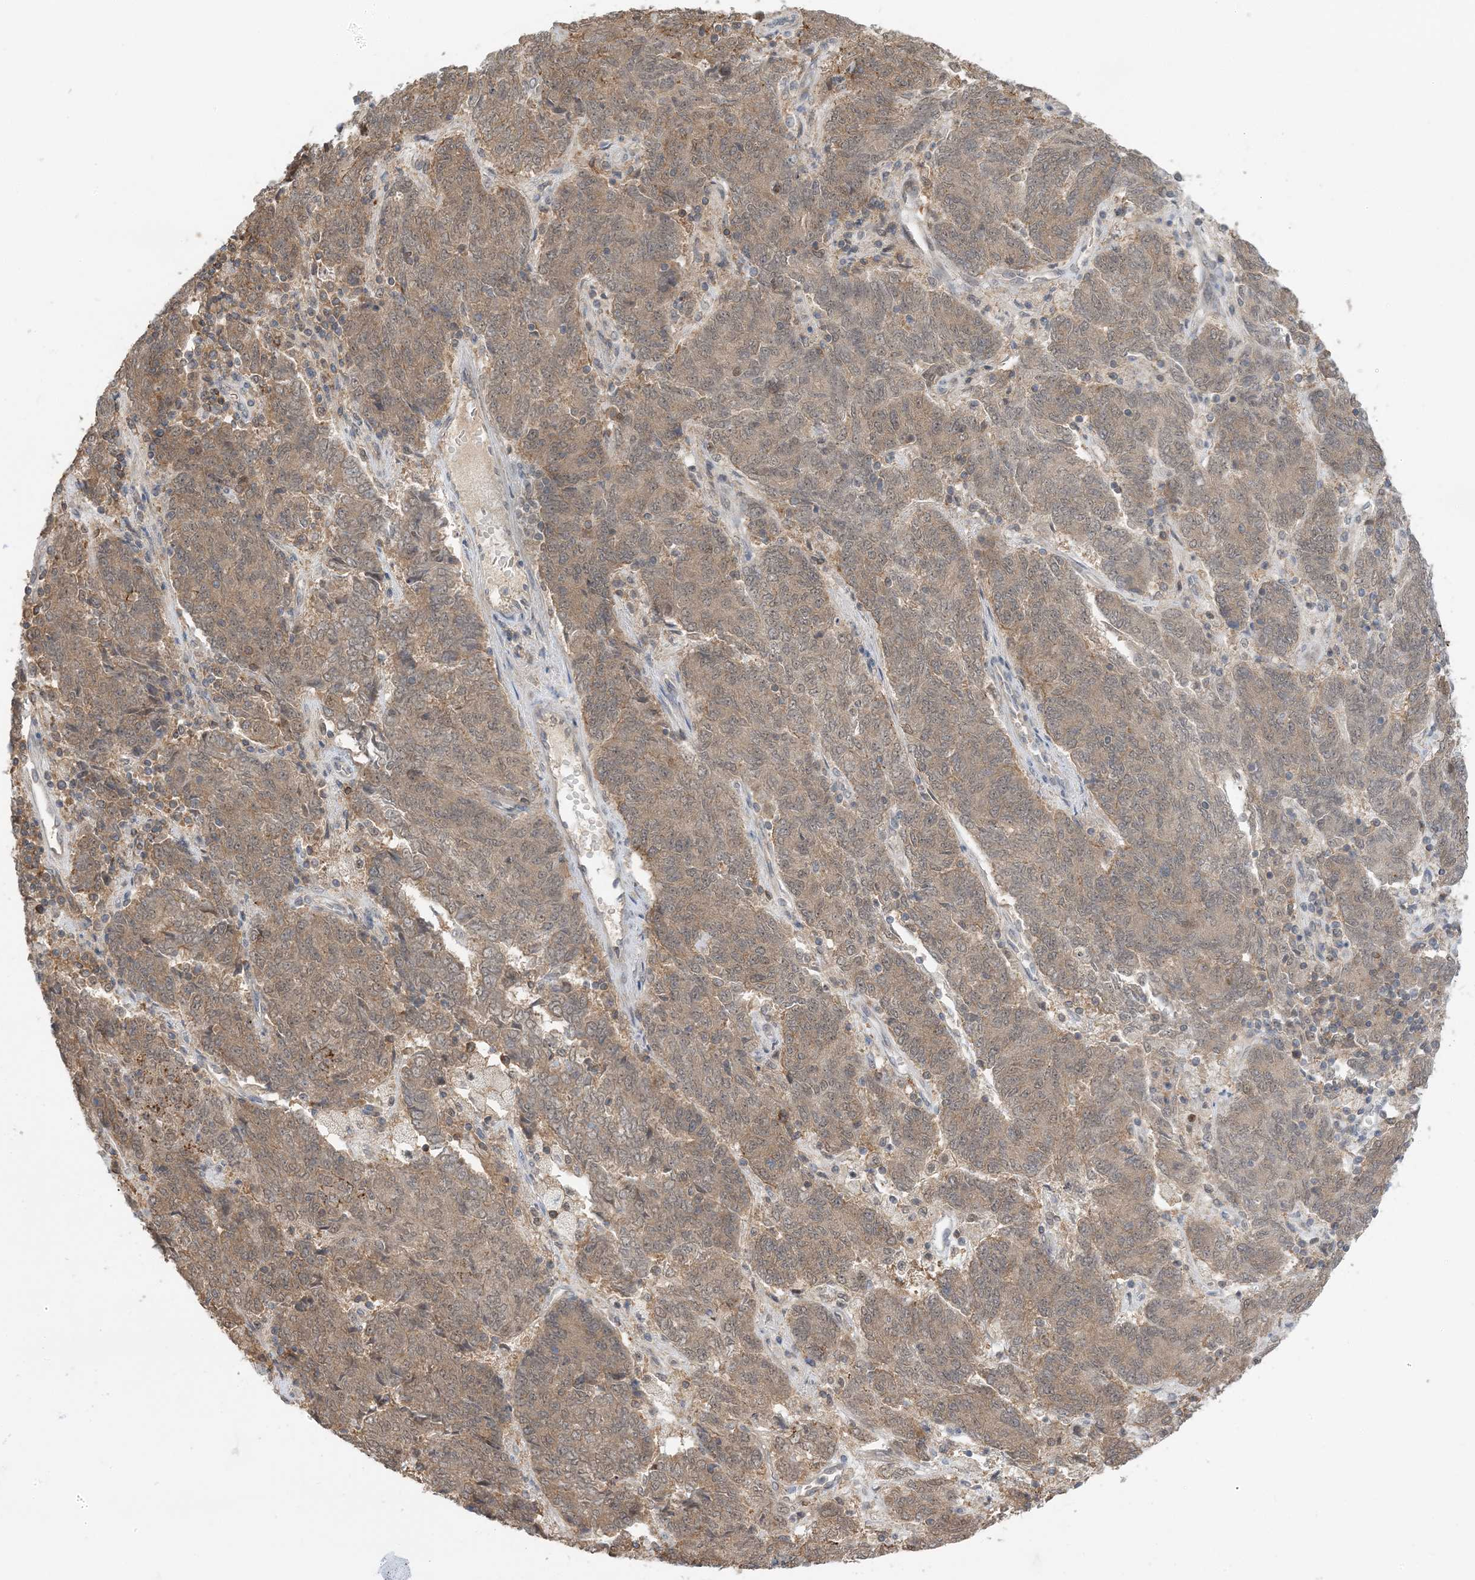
{"staining": {"intensity": "moderate", "quantity": ">75%", "location": "cytoplasmic/membranous"}, "tissue": "endometrial cancer", "cell_type": "Tumor cells", "image_type": "cancer", "snomed": [{"axis": "morphology", "description": "Adenocarcinoma, NOS"}, {"axis": "topography", "description": "Endometrium"}], "caption": "Immunohistochemical staining of human endometrial cancer displays medium levels of moderate cytoplasmic/membranous protein expression in about >75% of tumor cells.", "gene": "WDR26", "patient": {"sex": "female", "age": 80}}